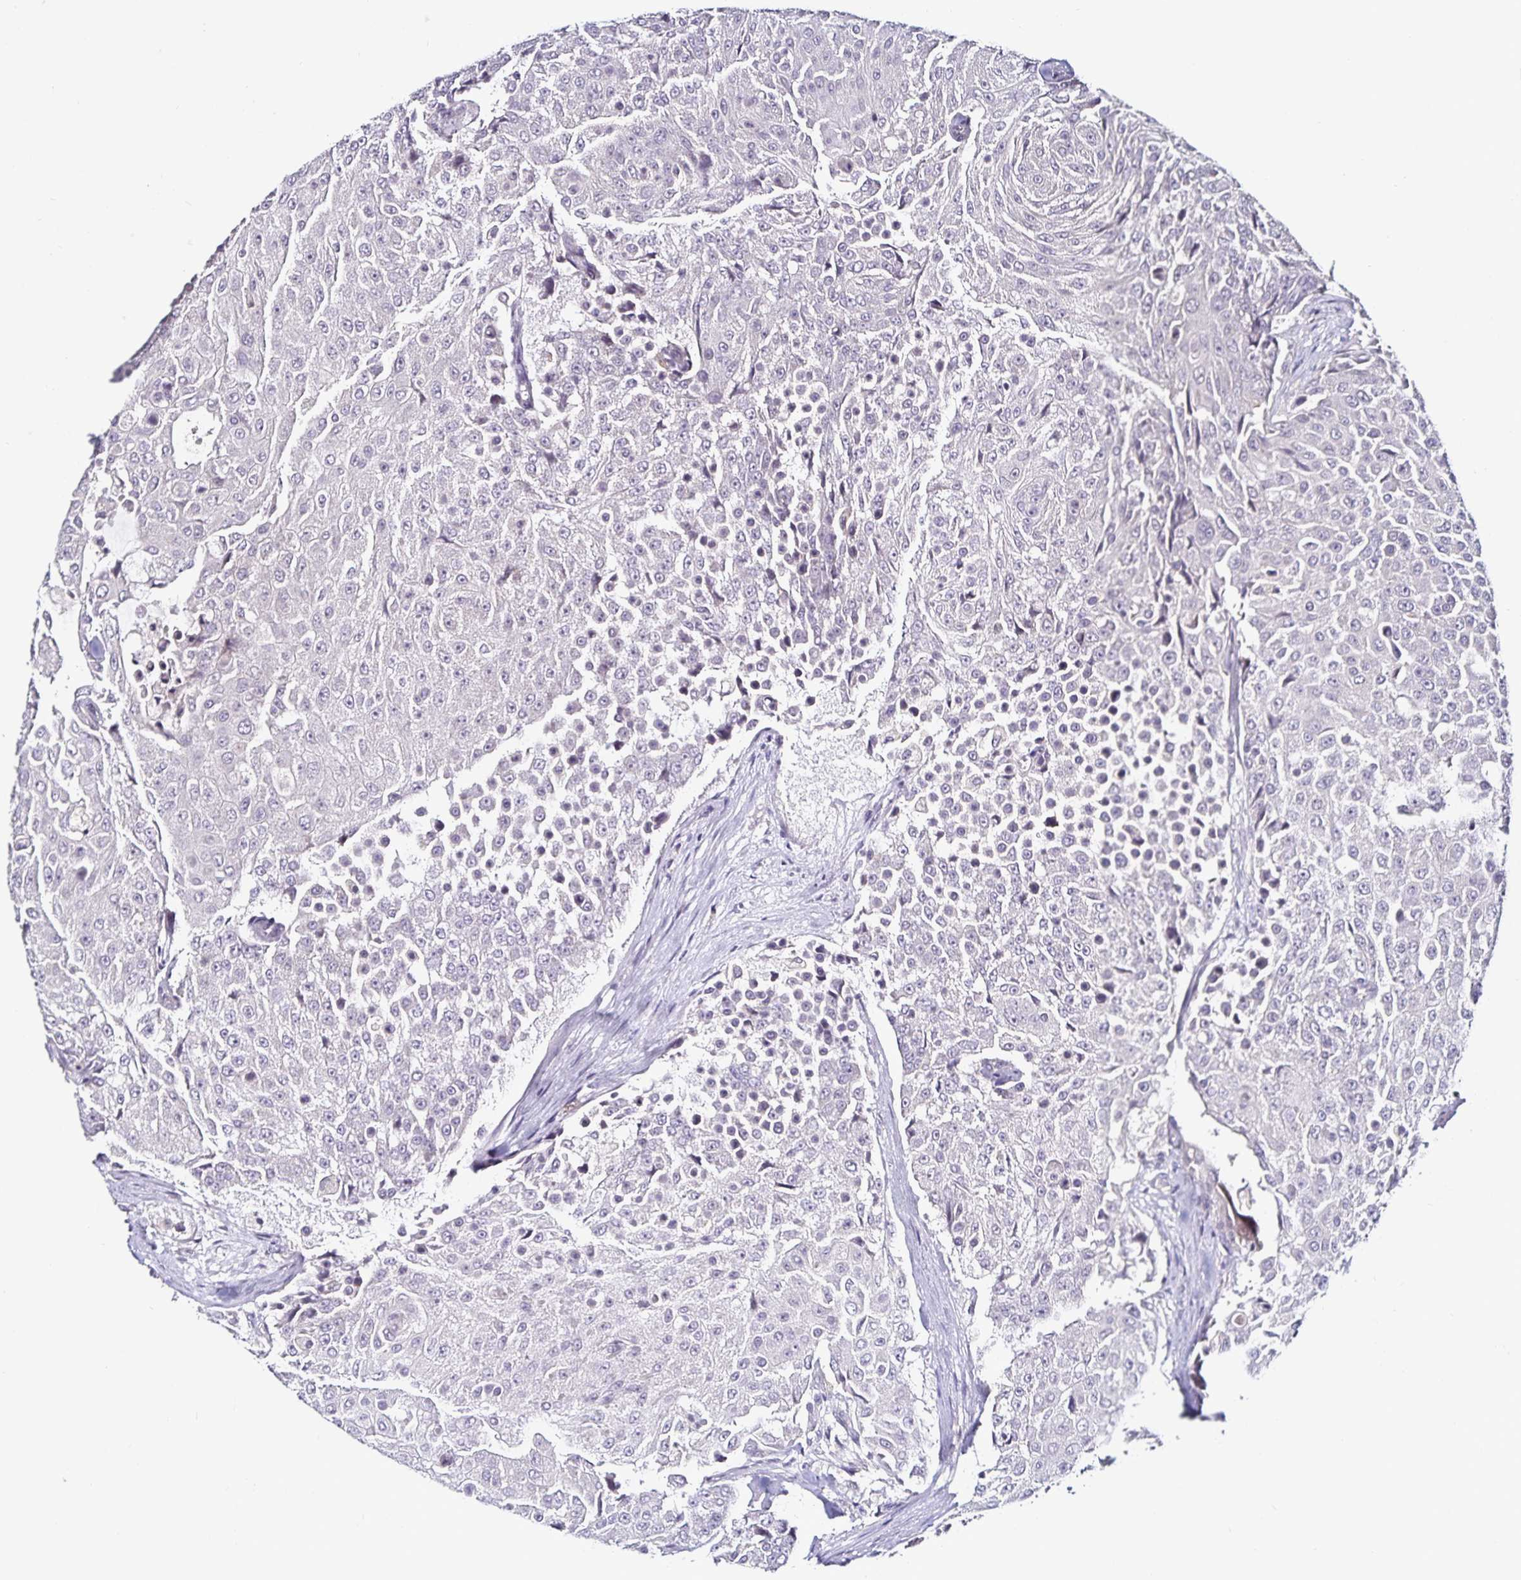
{"staining": {"intensity": "negative", "quantity": "none", "location": "none"}, "tissue": "urothelial cancer", "cell_type": "Tumor cells", "image_type": "cancer", "snomed": [{"axis": "morphology", "description": "Urothelial carcinoma, High grade"}, {"axis": "topography", "description": "Urinary bladder"}], "caption": "The immunohistochemistry histopathology image has no significant positivity in tumor cells of urothelial cancer tissue.", "gene": "ACSL5", "patient": {"sex": "female", "age": 63}}